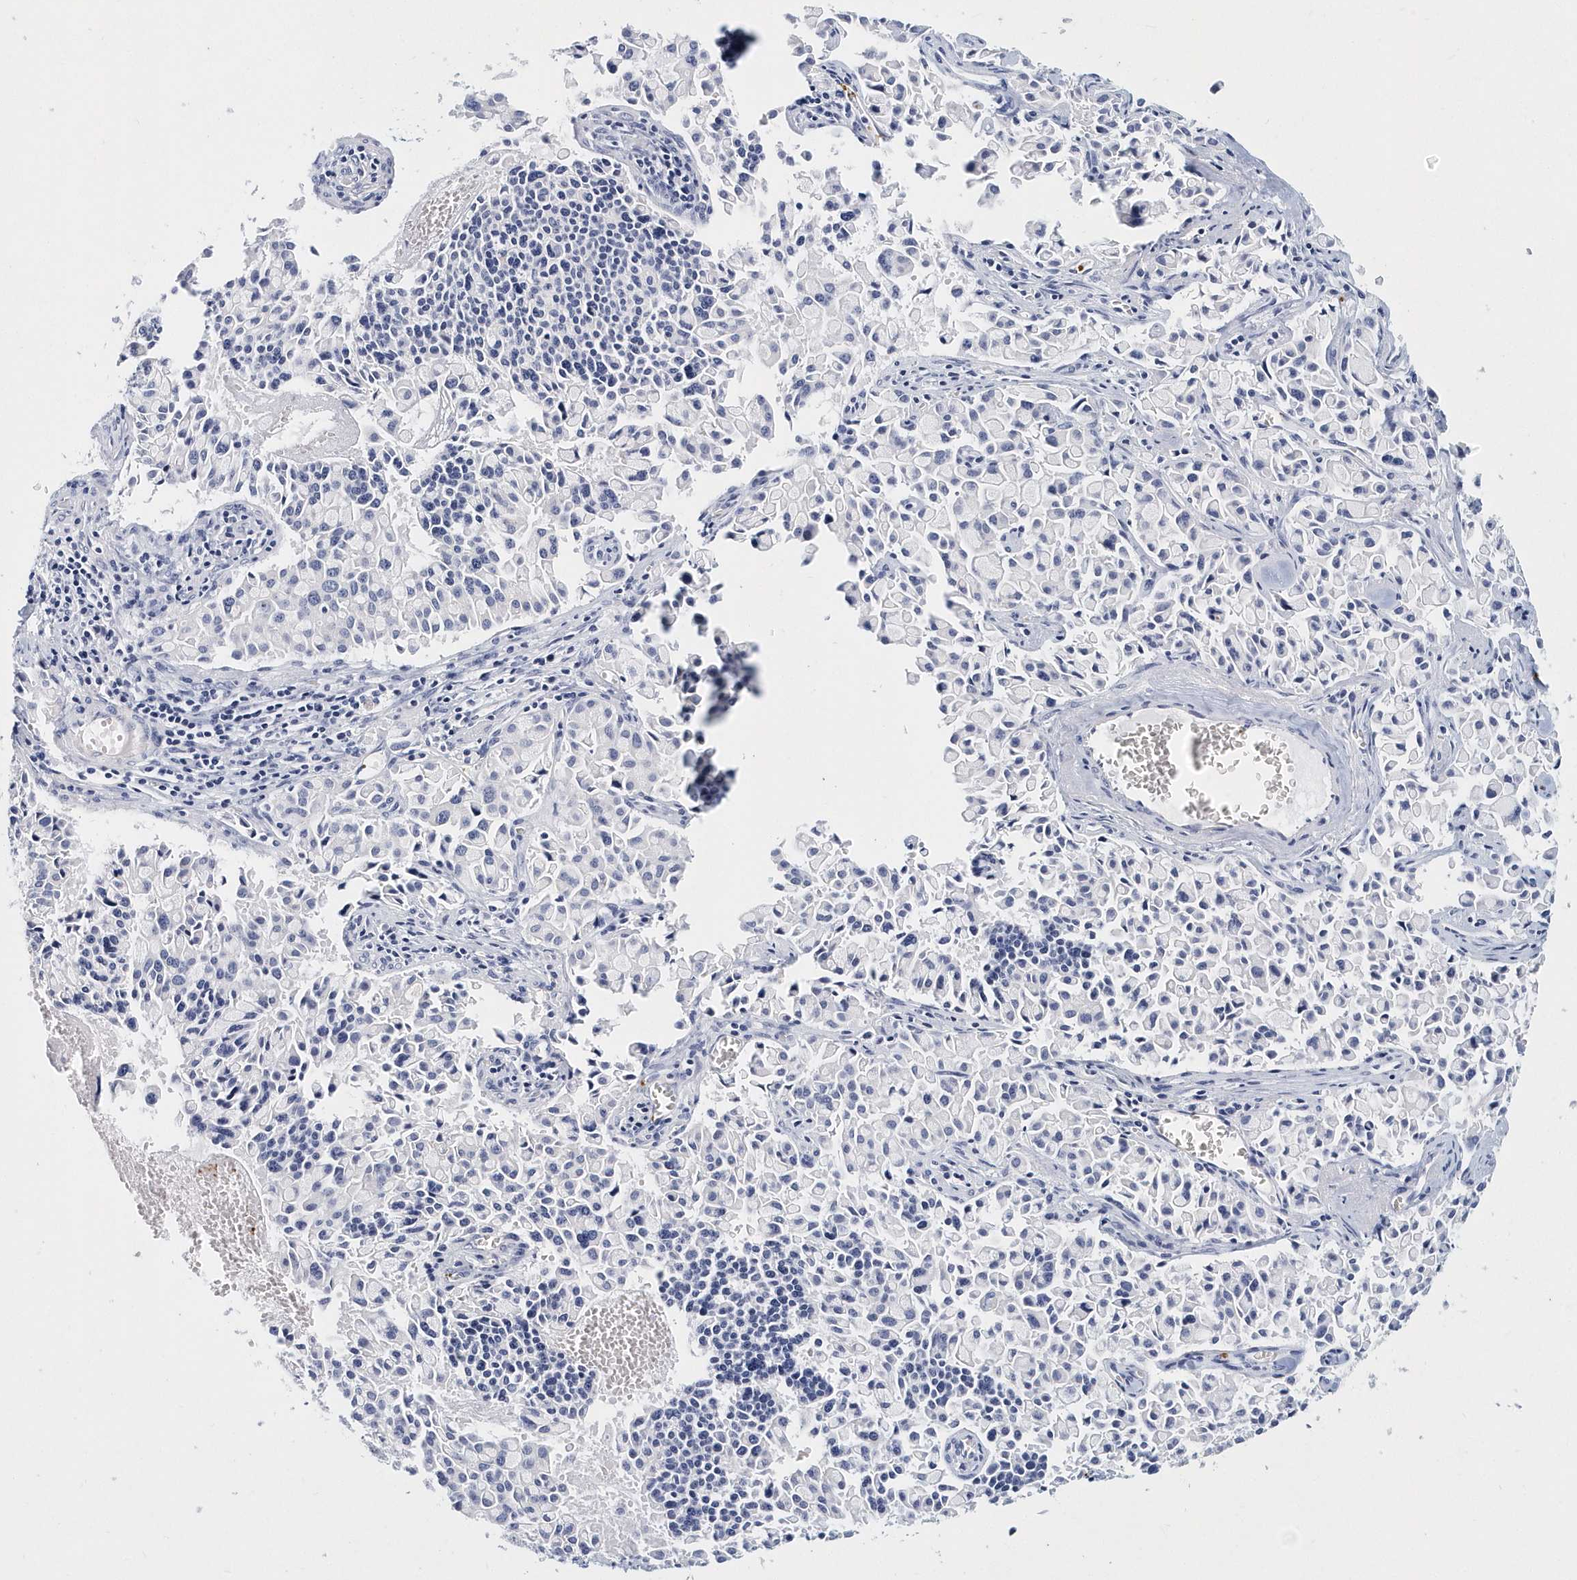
{"staining": {"intensity": "negative", "quantity": "none", "location": "none"}, "tissue": "pancreatic cancer", "cell_type": "Tumor cells", "image_type": "cancer", "snomed": [{"axis": "morphology", "description": "Adenocarcinoma, NOS"}, {"axis": "topography", "description": "Pancreas"}], "caption": "Immunohistochemical staining of human pancreatic cancer (adenocarcinoma) reveals no significant staining in tumor cells. (Stains: DAB (3,3'-diaminobenzidine) immunohistochemistry with hematoxylin counter stain, Microscopy: brightfield microscopy at high magnification).", "gene": "ITGA2B", "patient": {"sex": "male", "age": 65}}